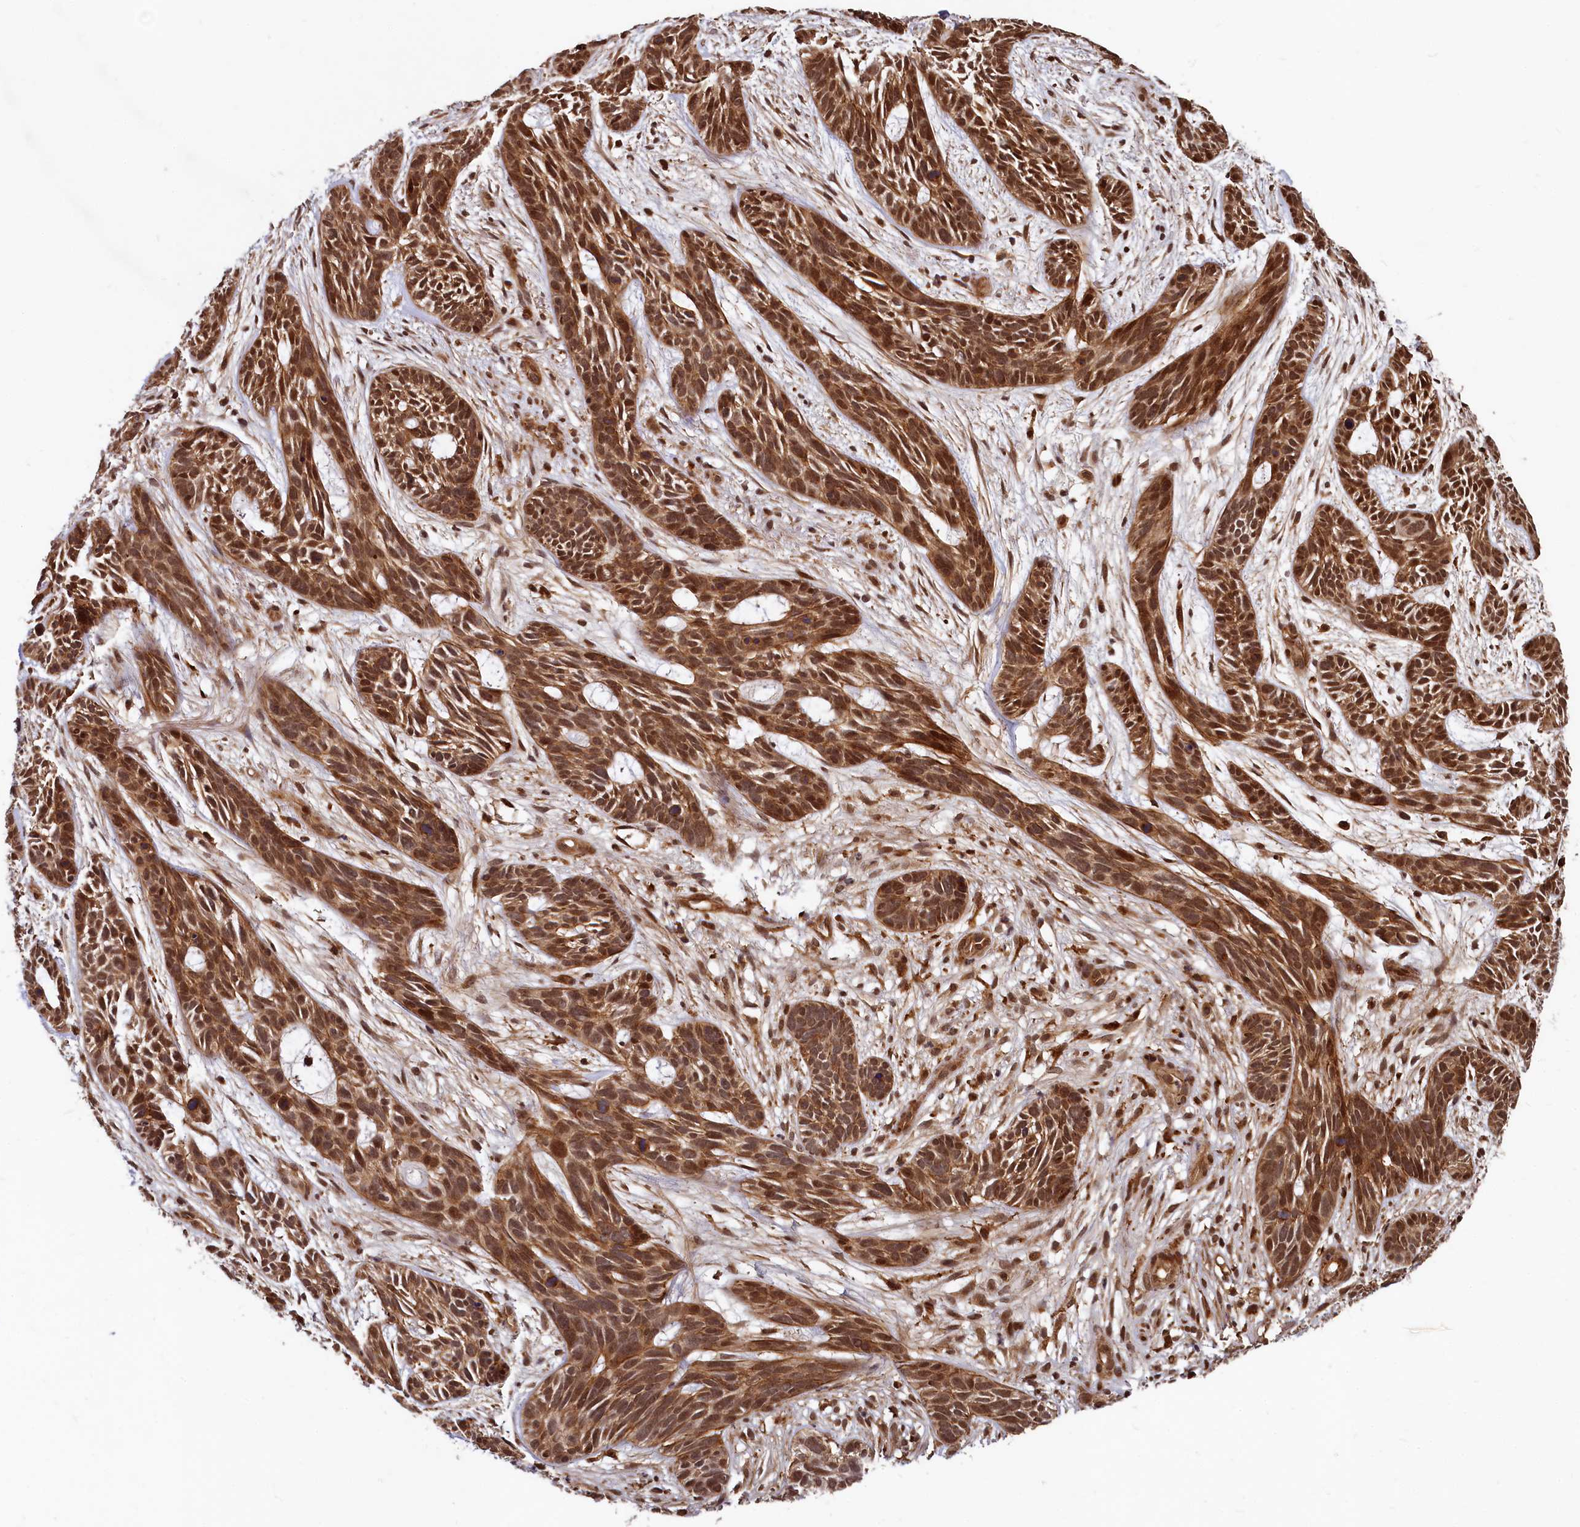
{"staining": {"intensity": "moderate", "quantity": ">75%", "location": "cytoplasmic/membranous,nuclear"}, "tissue": "skin cancer", "cell_type": "Tumor cells", "image_type": "cancer", "snomed": [{"axis": "morphology", "description": "Basal cell carcinoma"}, {"axis": "topography", "description": "Skin"}], "caption": "Immunohistochemistry (IHC) of human skin basal cell carcinoma shows medium levels of moderate cytoplasmic/membranous and nuclear staining in approximately >75% of tumor cells.", "gene": "TRIM23", "patient": {"sex": "male", "age": 89}}